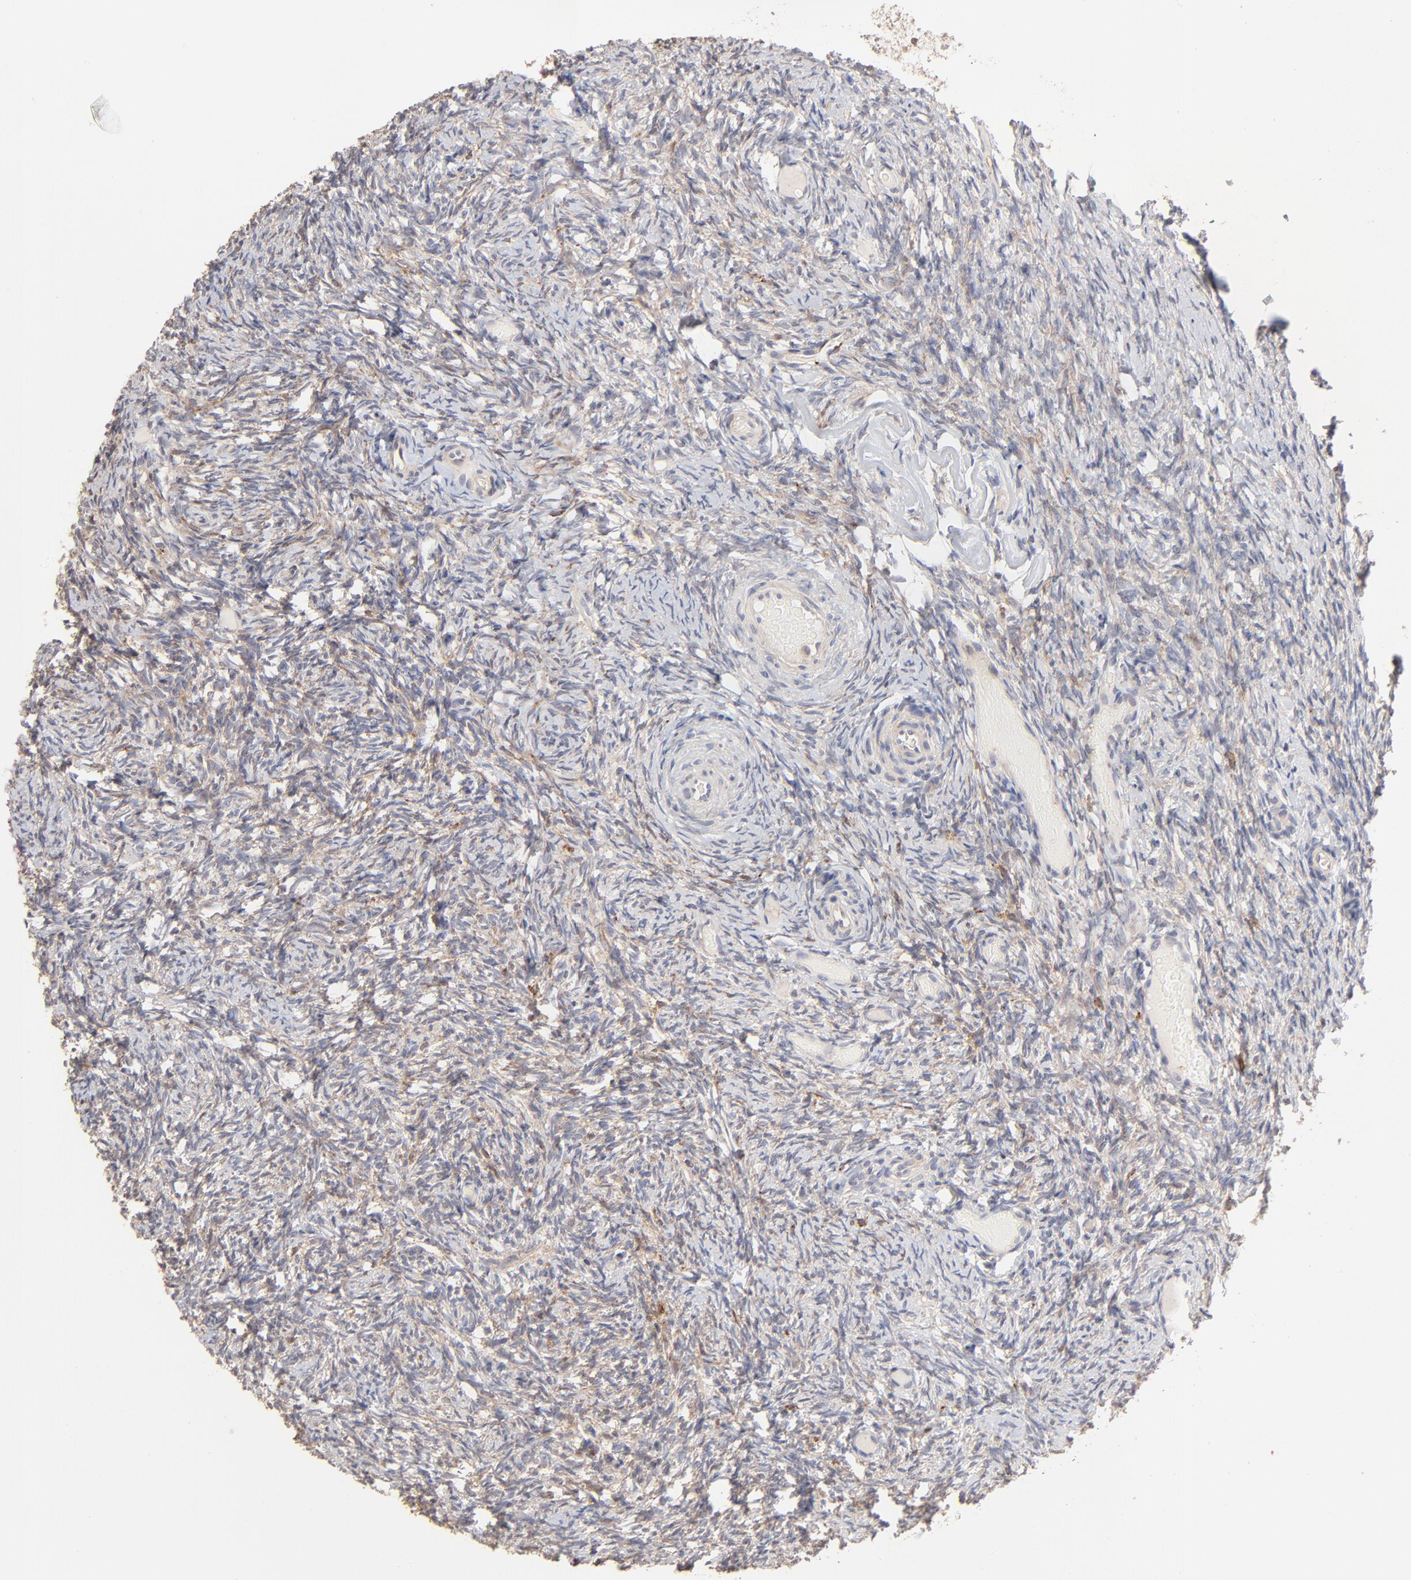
{"staining": {"intensity": "weak", "quantity": "25%-75%", "location": "cytoplasmic/membranous"}, "tissue": "ovary", "cell_type": "Ovarian stroma cells", "image_type": "normal", "snomed": [{"axis": "morphology", "description": "Normal tissue, NOS"}, {"axis": "topography", "description": "Ovary"}], "caption": "Immunohistochemical staining of benign ovary reveals low levels of weak cytoplasmic/membranous staining in about 25%-75% of ovarian stroma cells.", "gene": "IVNS1ABP", "patient": {"sex": "female", "age": 60}}